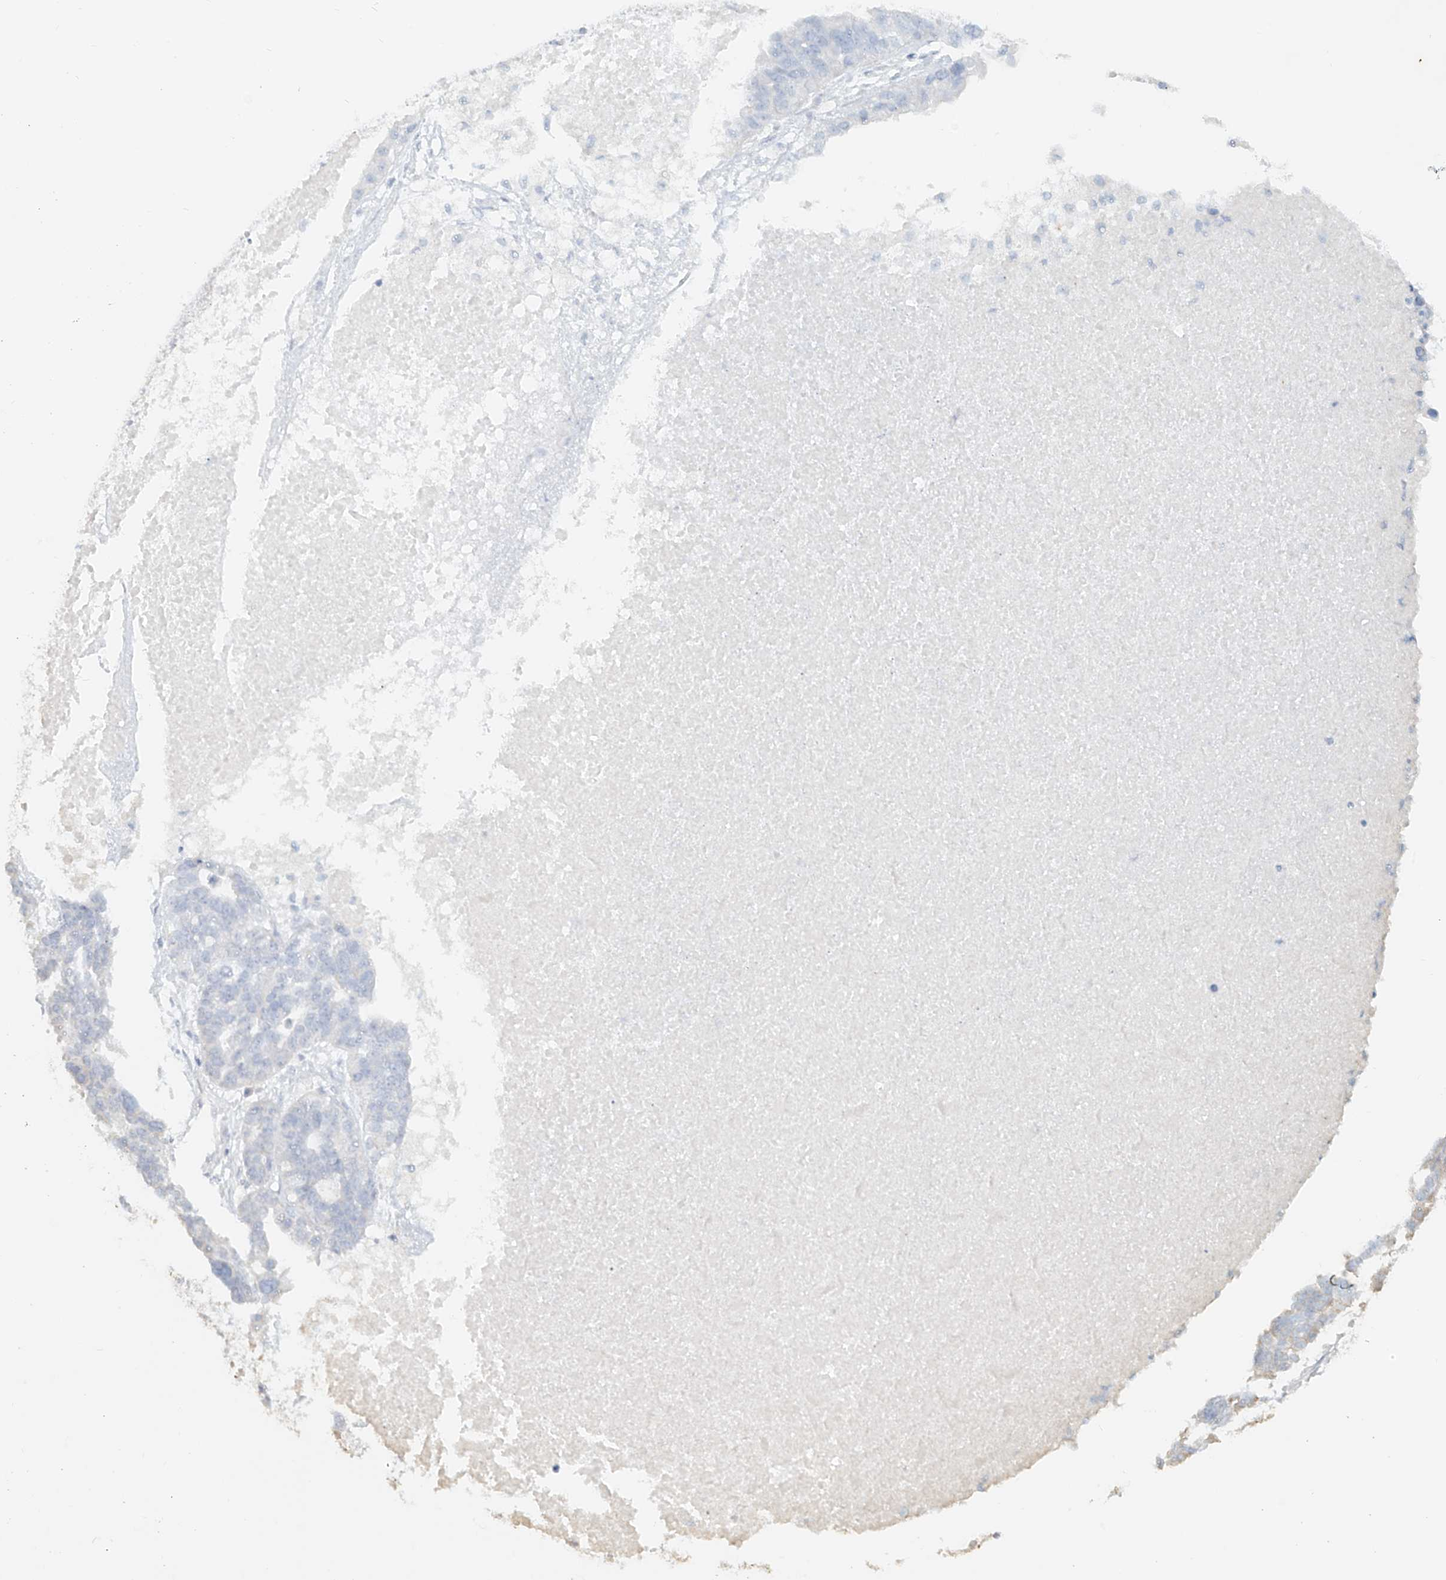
{"staining": {"intensity": "negative", "quantity": "none", "location": "none"}, "tissue": "ovarian cancer", "cell_type": "Tumor cells", "image_type": "cancer", "snomed": [{"axis": "morphology", "description": "Cystadenocarcinoma, serous, NOS"}, {"axis": "topography", "description": "Ovary"}], "caption": "This is an IHC histopathology image of human ovarian serous cystadenocarcinoma. There is no positivity in tumor cells.", "gene": "NPHS1", "patient": {"sex": "female", "age": 59}}